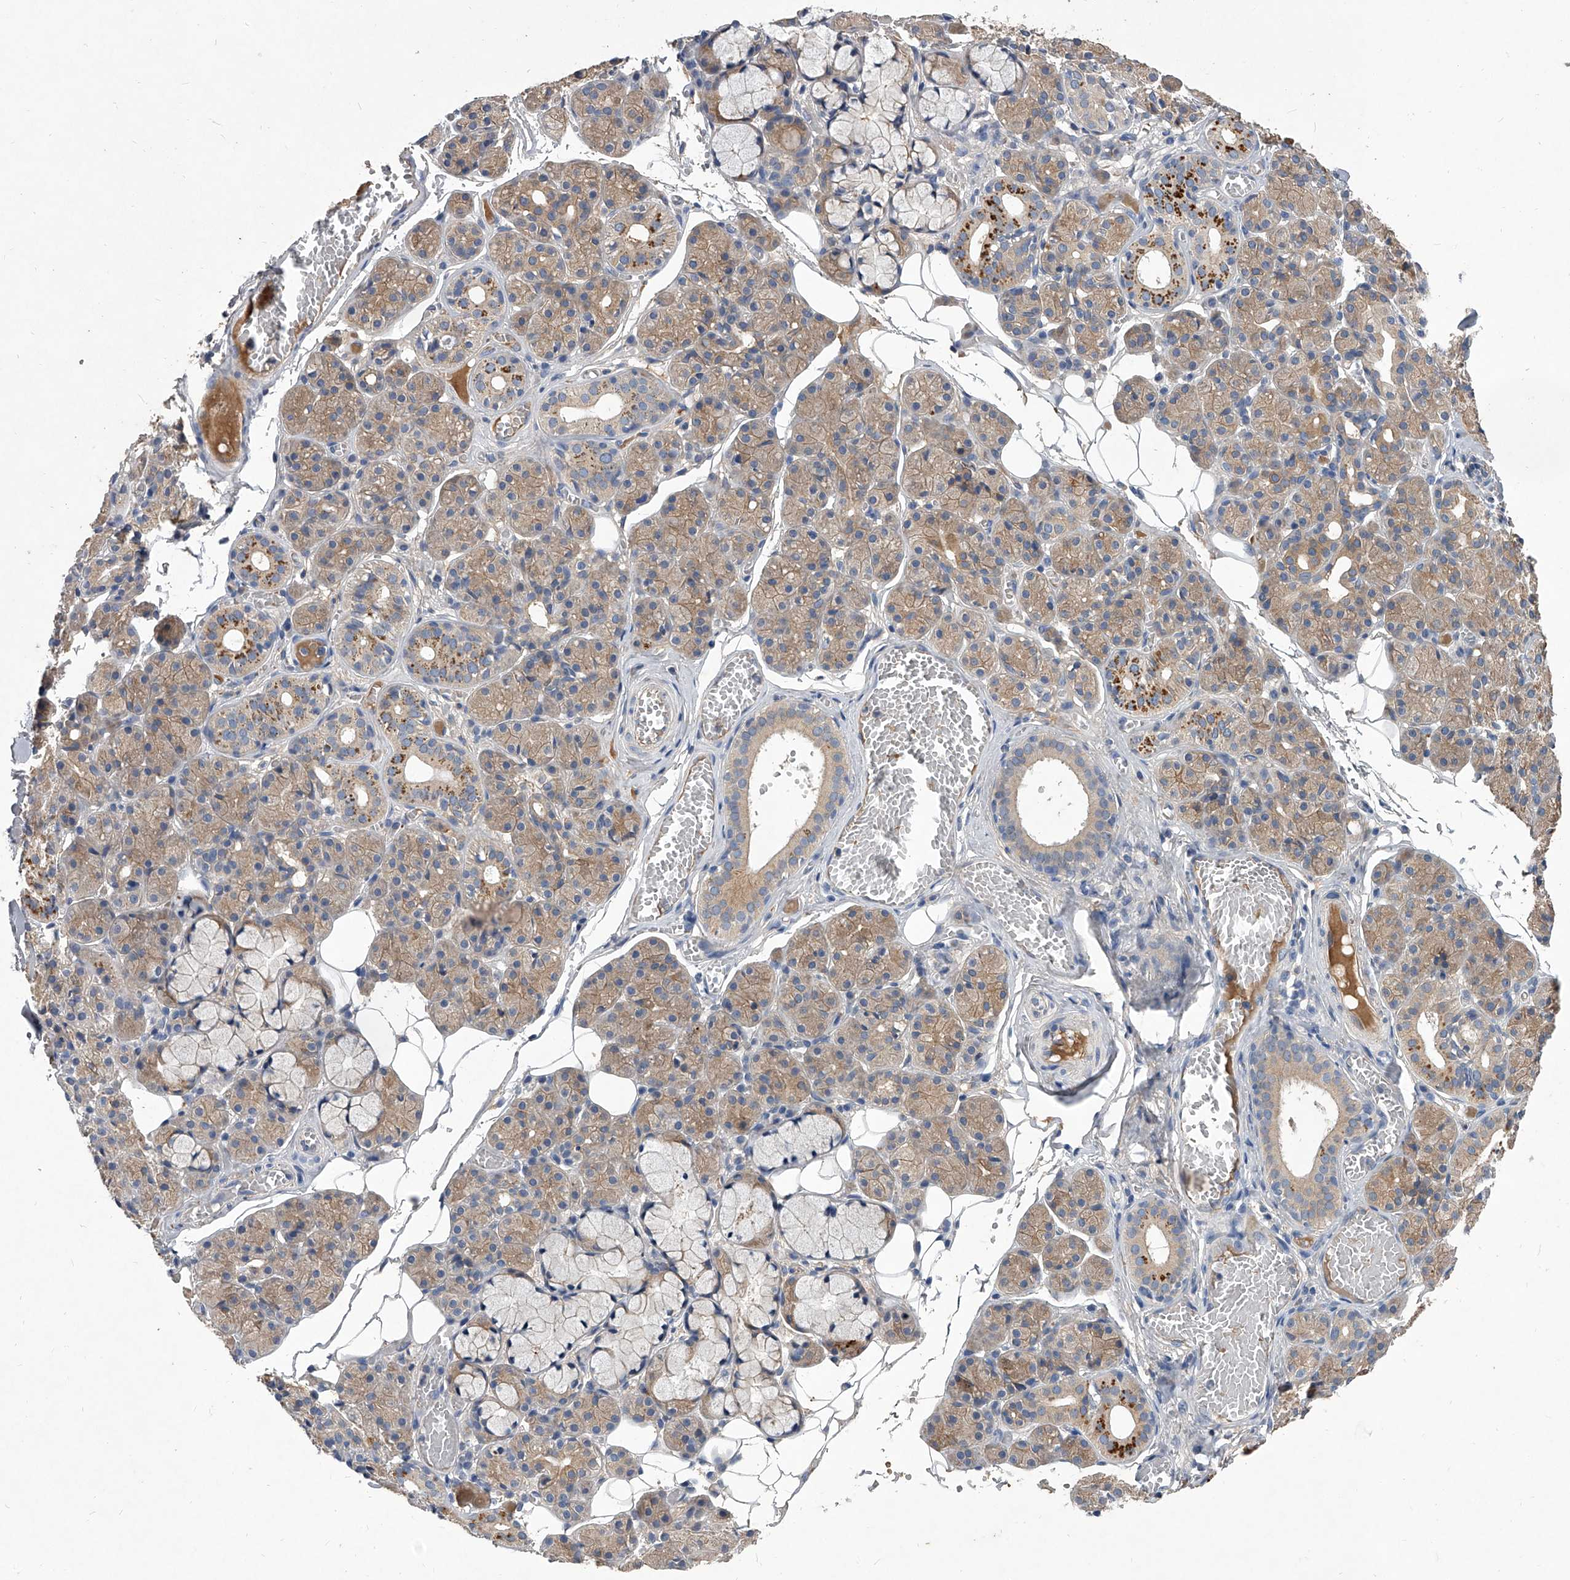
{"staining": {"intensity": "moderate", "quantity": "25%-75%", "location": "cytoplasmic/membranous"}, "tissue": "salivary gland", "cell_type": "Glandular cells", "image_type": "normal", "snomed": [{"axis": "morphology", "description": "Normal tissue, NOS"}, {"axis": "topography", "description": "Salivary gland"}], "caption": "A brown stain shows moderate cytoplasmic/membranous expression of a protein in glandular cells of benign human salivary gland. (brown staining indicates protein expression, while blue staining denotes nuclei).", "gene": "C5", "patient": {"sex": "male", "age": 63}}